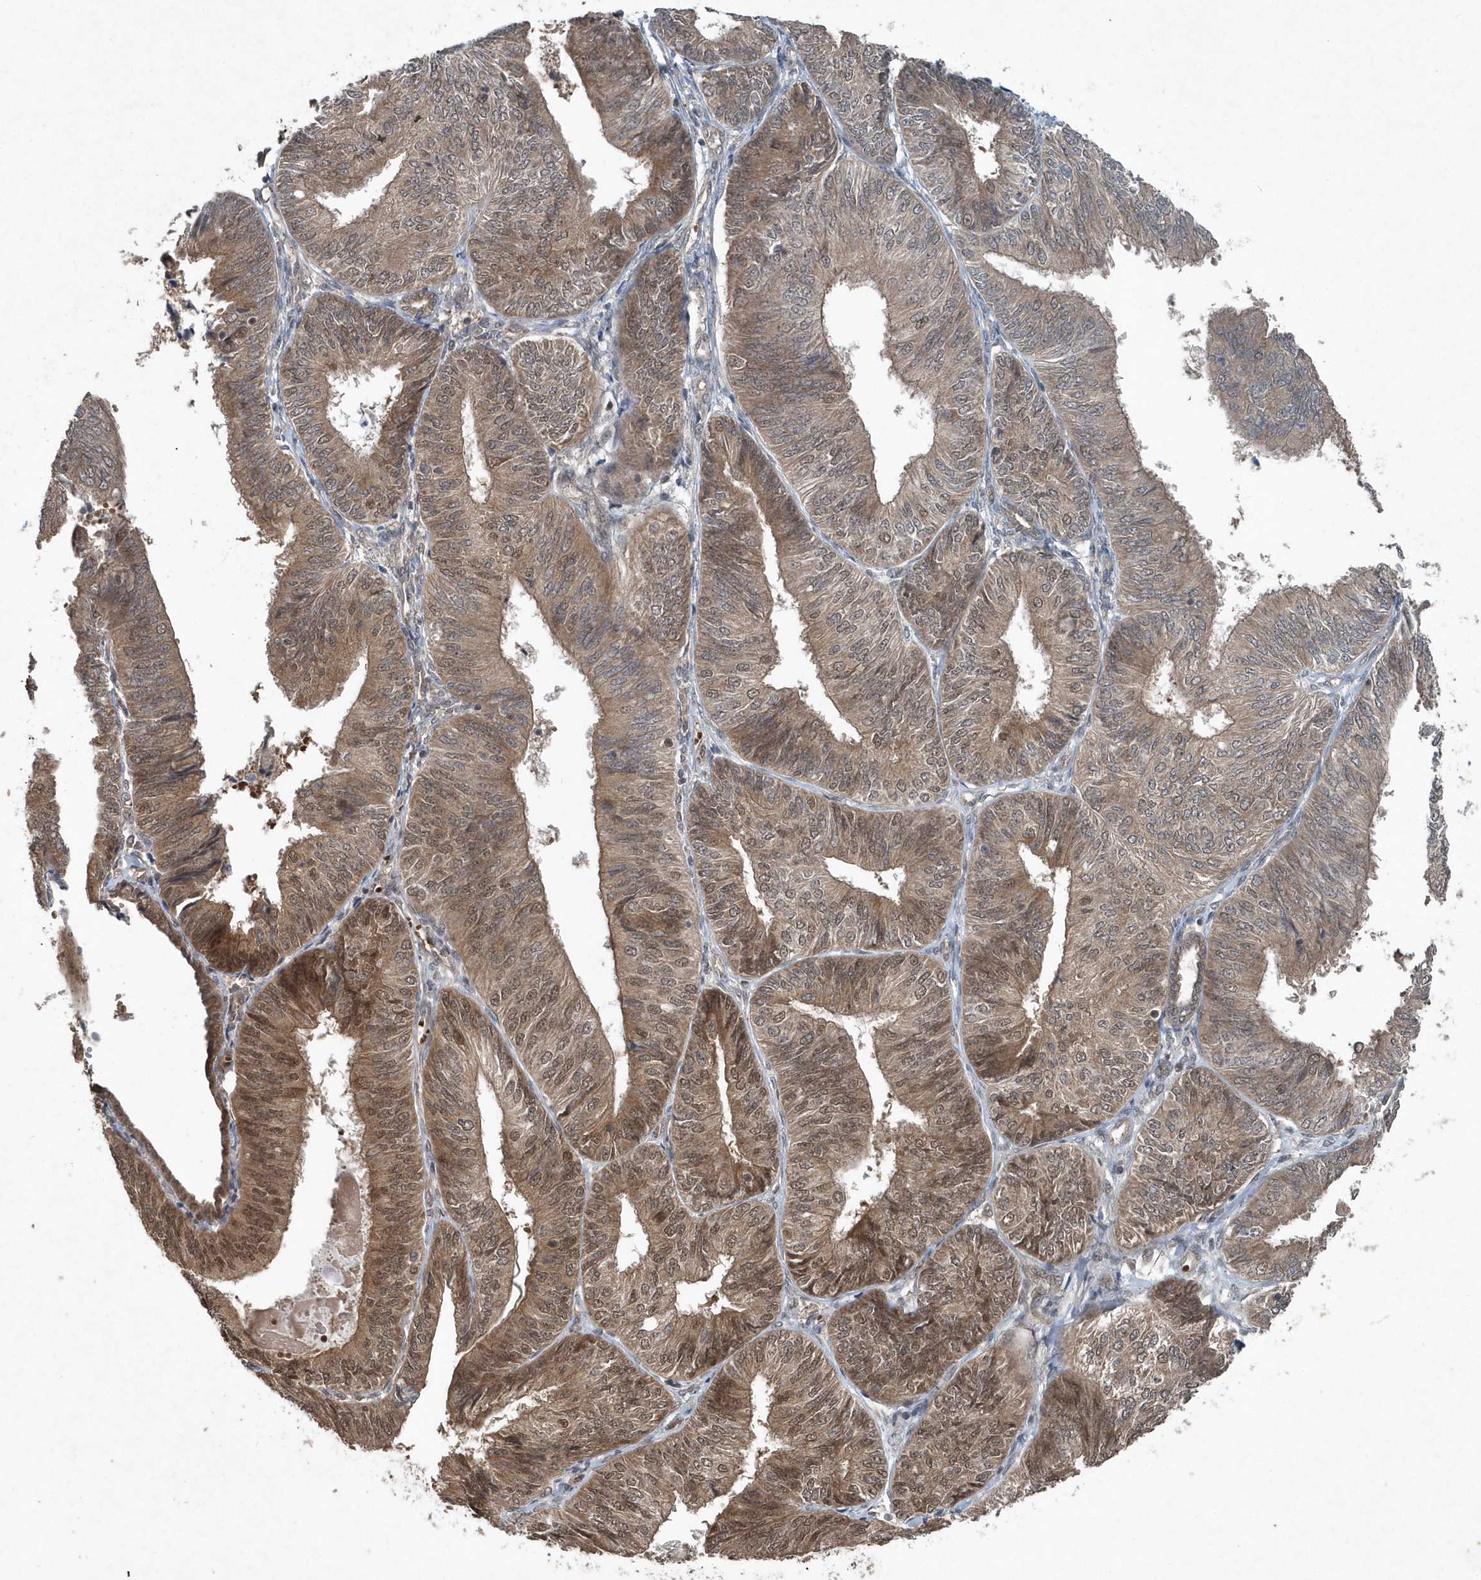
{"staining": {"intensity": "moderate", "quantity": ">75%", "location": "cytoplasmic/membranous,nuclear"}, "tissue": "endometrial cancer", "cell_type": "Tumor cells", "image_type": "cancer", "snomed": [{"axis": "morphology", "description": "Adenocarcinoma, NOS"}, {"axis": "topography", "description": "Endometrium"}], "caption": "Immunohistochemistry (IHC) (DAB) staining of endometrial cancer reveals moderate cytoplasmic/membranous and nuclear protein expression in approximately >75% of tumor cells. Nuclei are stained in blue.", "gene": "QTRT2", "patient": {"sex": "female", "age": 58}}